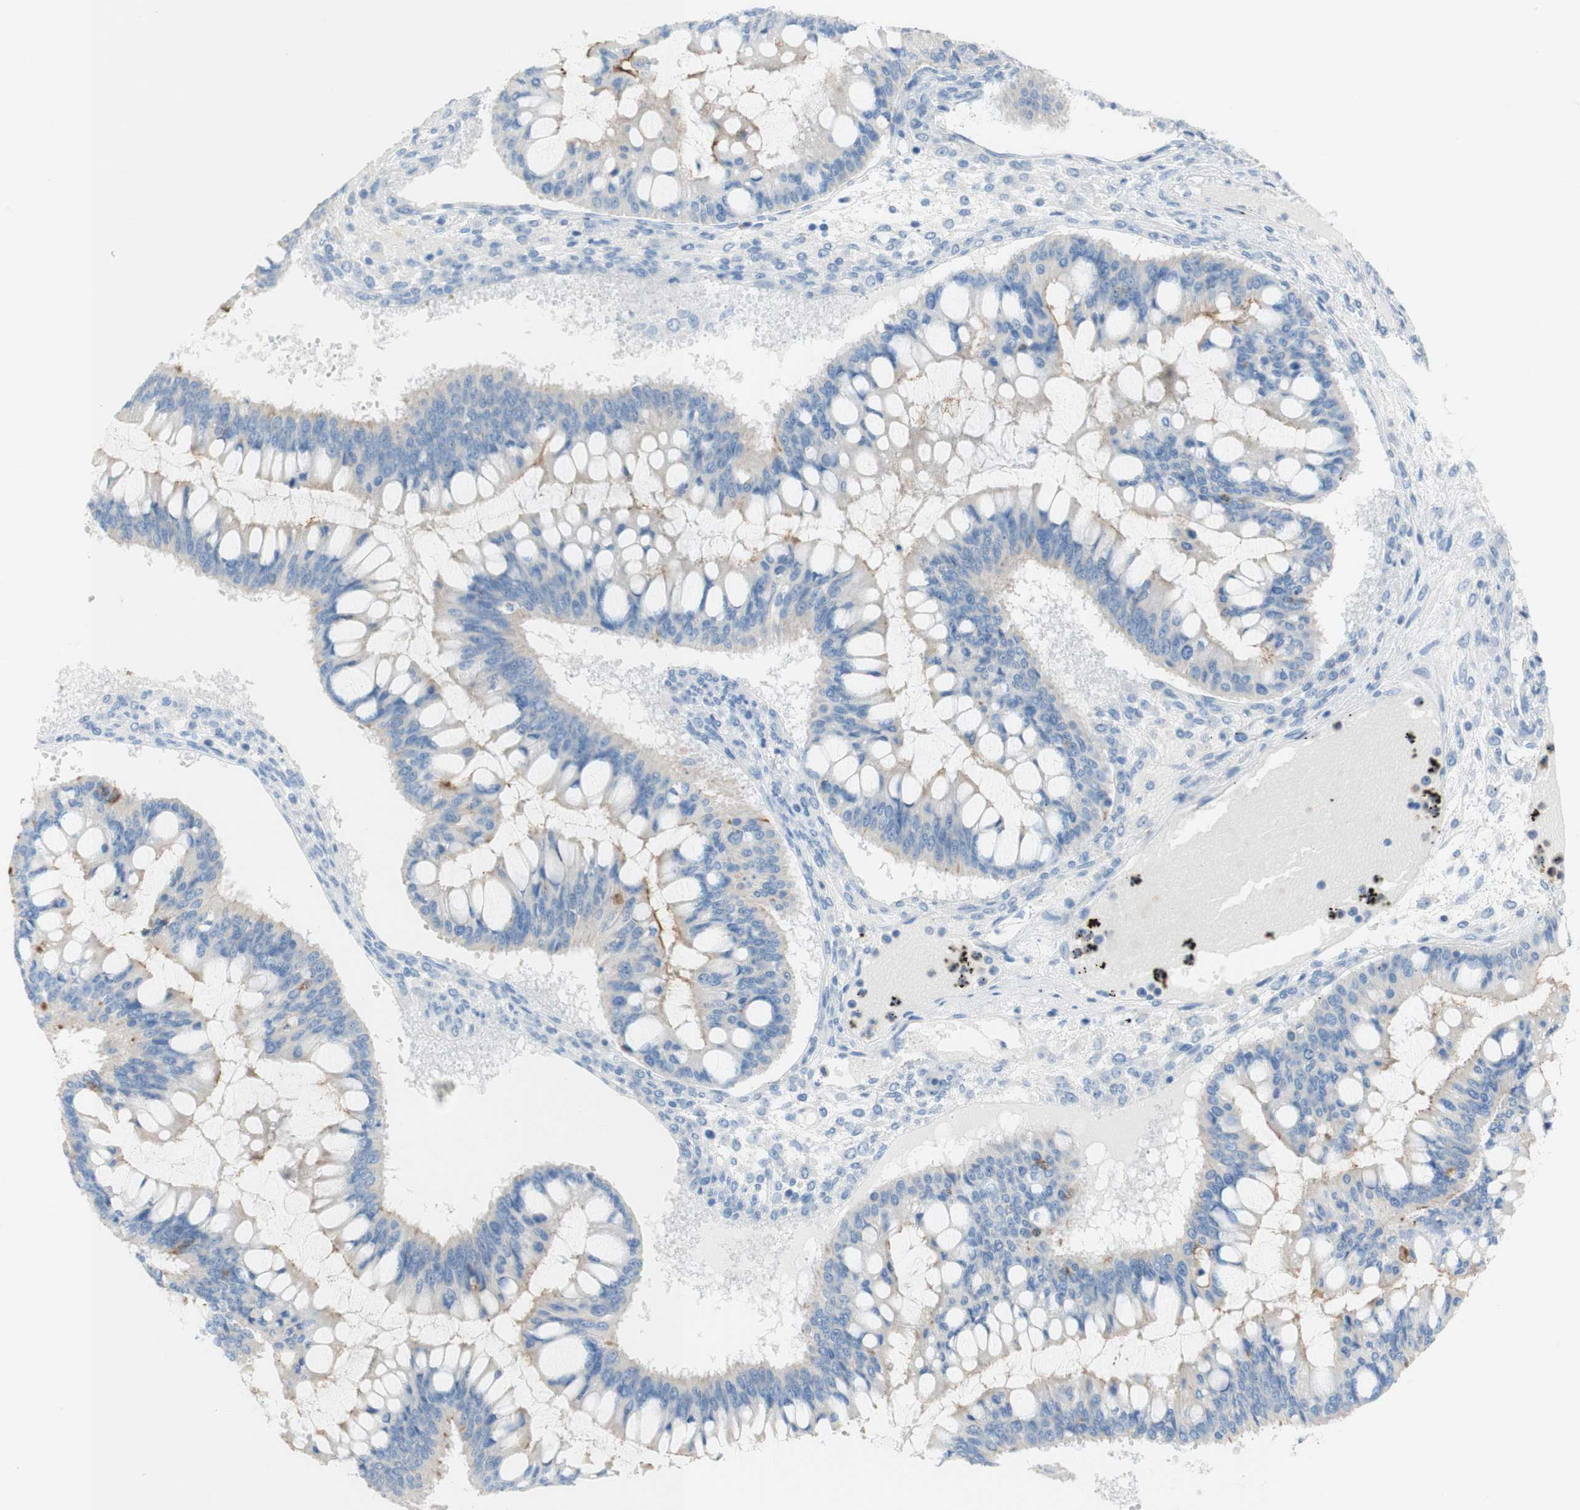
{"staining": {"intensity": "weak", "quantity": "<25%", "location": "cytoplasmic/membranous"}, "tissue": "ovarian cancer", "cell_type": "Tumor cells", "image_type": "cancer", "snomed": [{"axis": "morphology", "description": "Cystadenocarcinoma, mucinous, NOS"}, {"axis": "topography", "description": "Ovary"}], "caption": "The photomicrograph displays no staining of tumor cells in ovarian mucinous cystadenocarcinoma. (DAB (3,3'-diaminobenzidine) immunohistochemistry (IHC), high magnification).", "gene": "CEACAM1", "patient": {"sex": "female", "age": 73}}